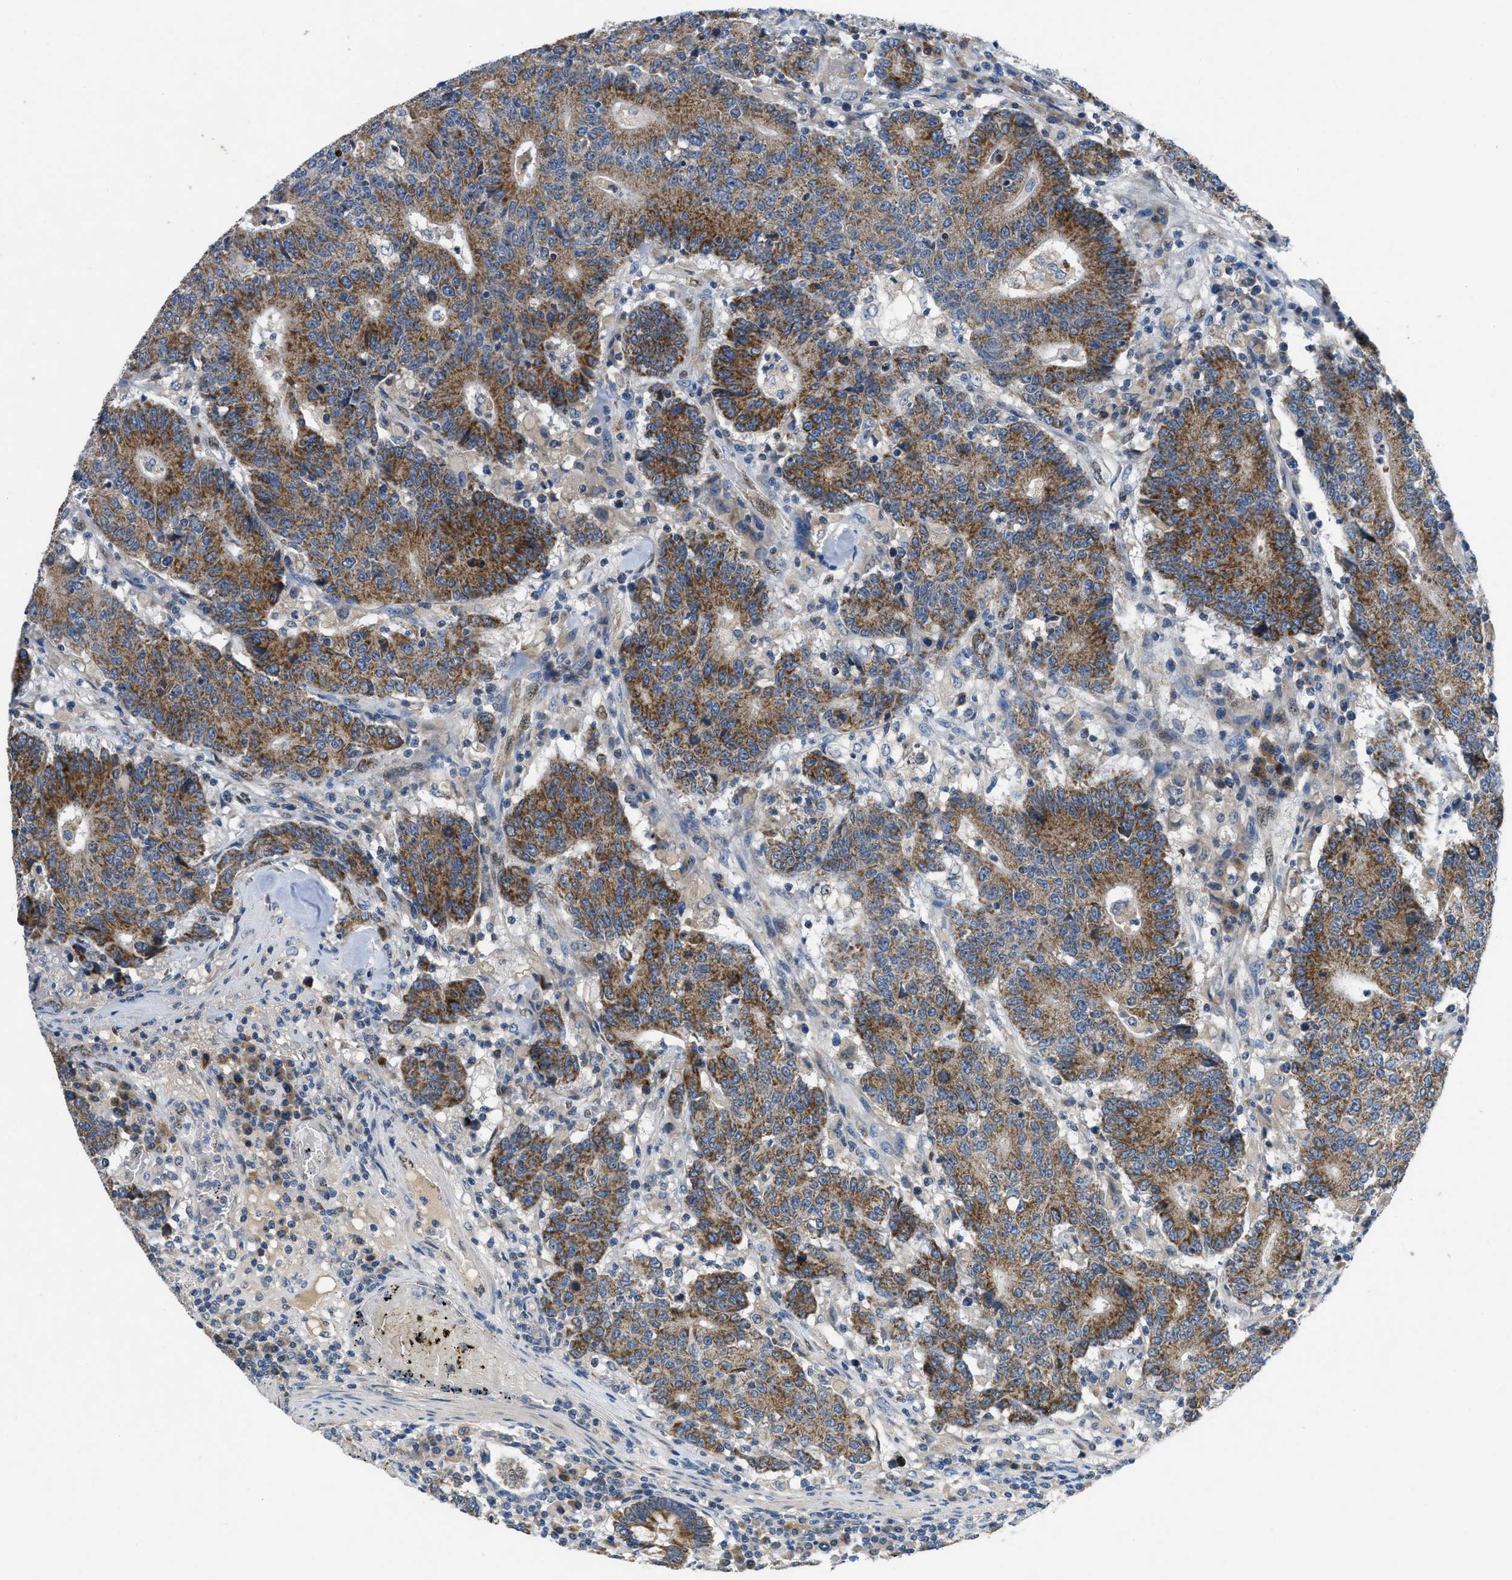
{"staining": {"intensity": "moderate", "quantity": ">75%", "location": "cytoplasmic/membranous"}, "tissue": "colorectal cancer", "cell_type": "Tumor cells", "image_type": "cancer", "snomed": [{"axis": "morphology", "description": "Normal tissue, NOS"}, {"axis": "morphology", "description": "Adenocarcinoma, NOS"}, {"axis": "topography", "description": "Colon"}], "caption": "Approximately >75% of tumor cells in human adenocarcinoma (colorectal) demonstrate moderate cytoplasmic/membranous protein staining as visualized by brown immunohistochemical staining.", "gene": "PNKD", "patient": {"sex": "female", "age": 75}}